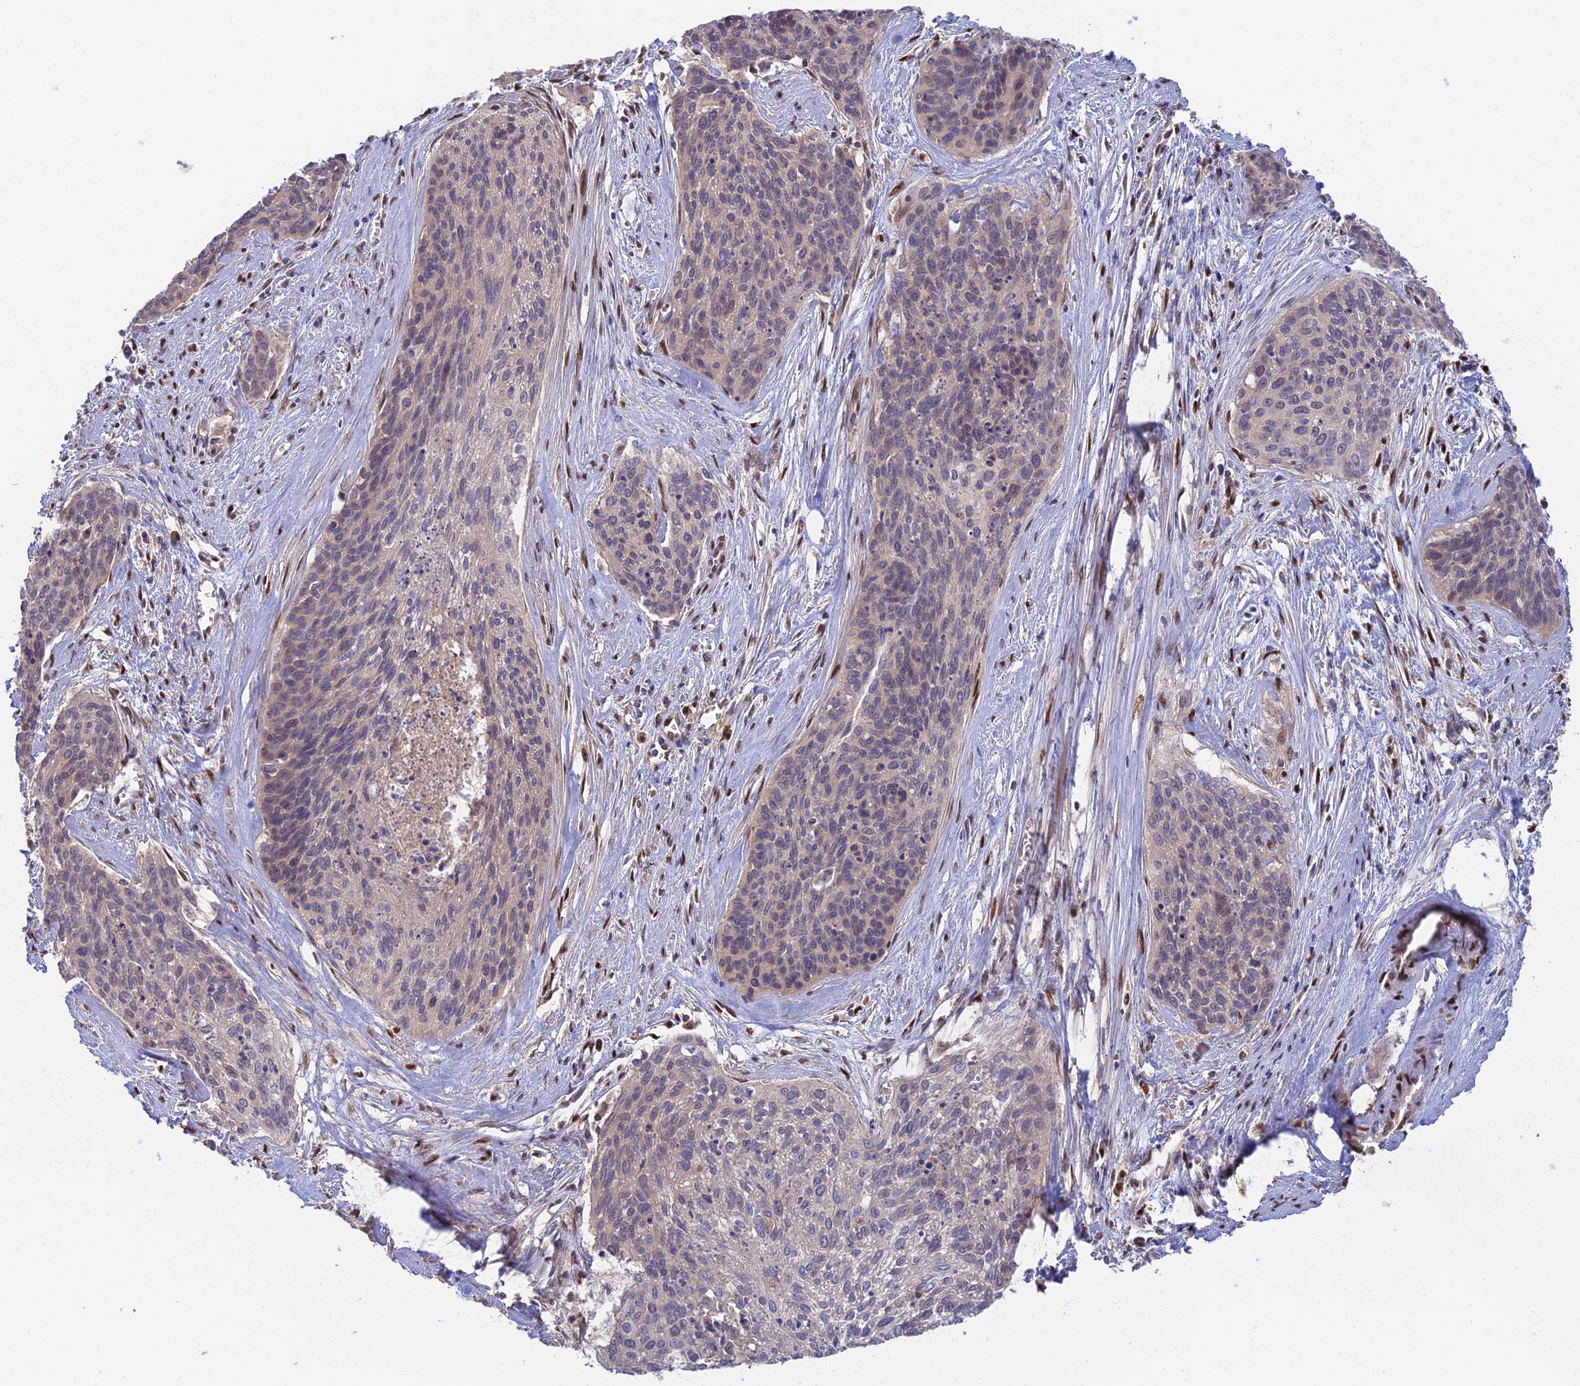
{"staining": {"intensity": "negative", "quantity": "none", "location": "none"}, "tissue": "cervical cancer", "cell_type": "Tumor cells", "image_type": "cancer", "snomed": [{"axis": "morphology", "description": "Squamous cell carcinoma, NOS"}, {"axis": "topography", "description": "Cervix"}], "caption": "Cervical cancer (squamous cell carcinoma) was stained to show a protein in brown. There is no significant positivity in tumor cells.", "gene": "DNPEP", "patient": {"sex": "female", "age": 55}}